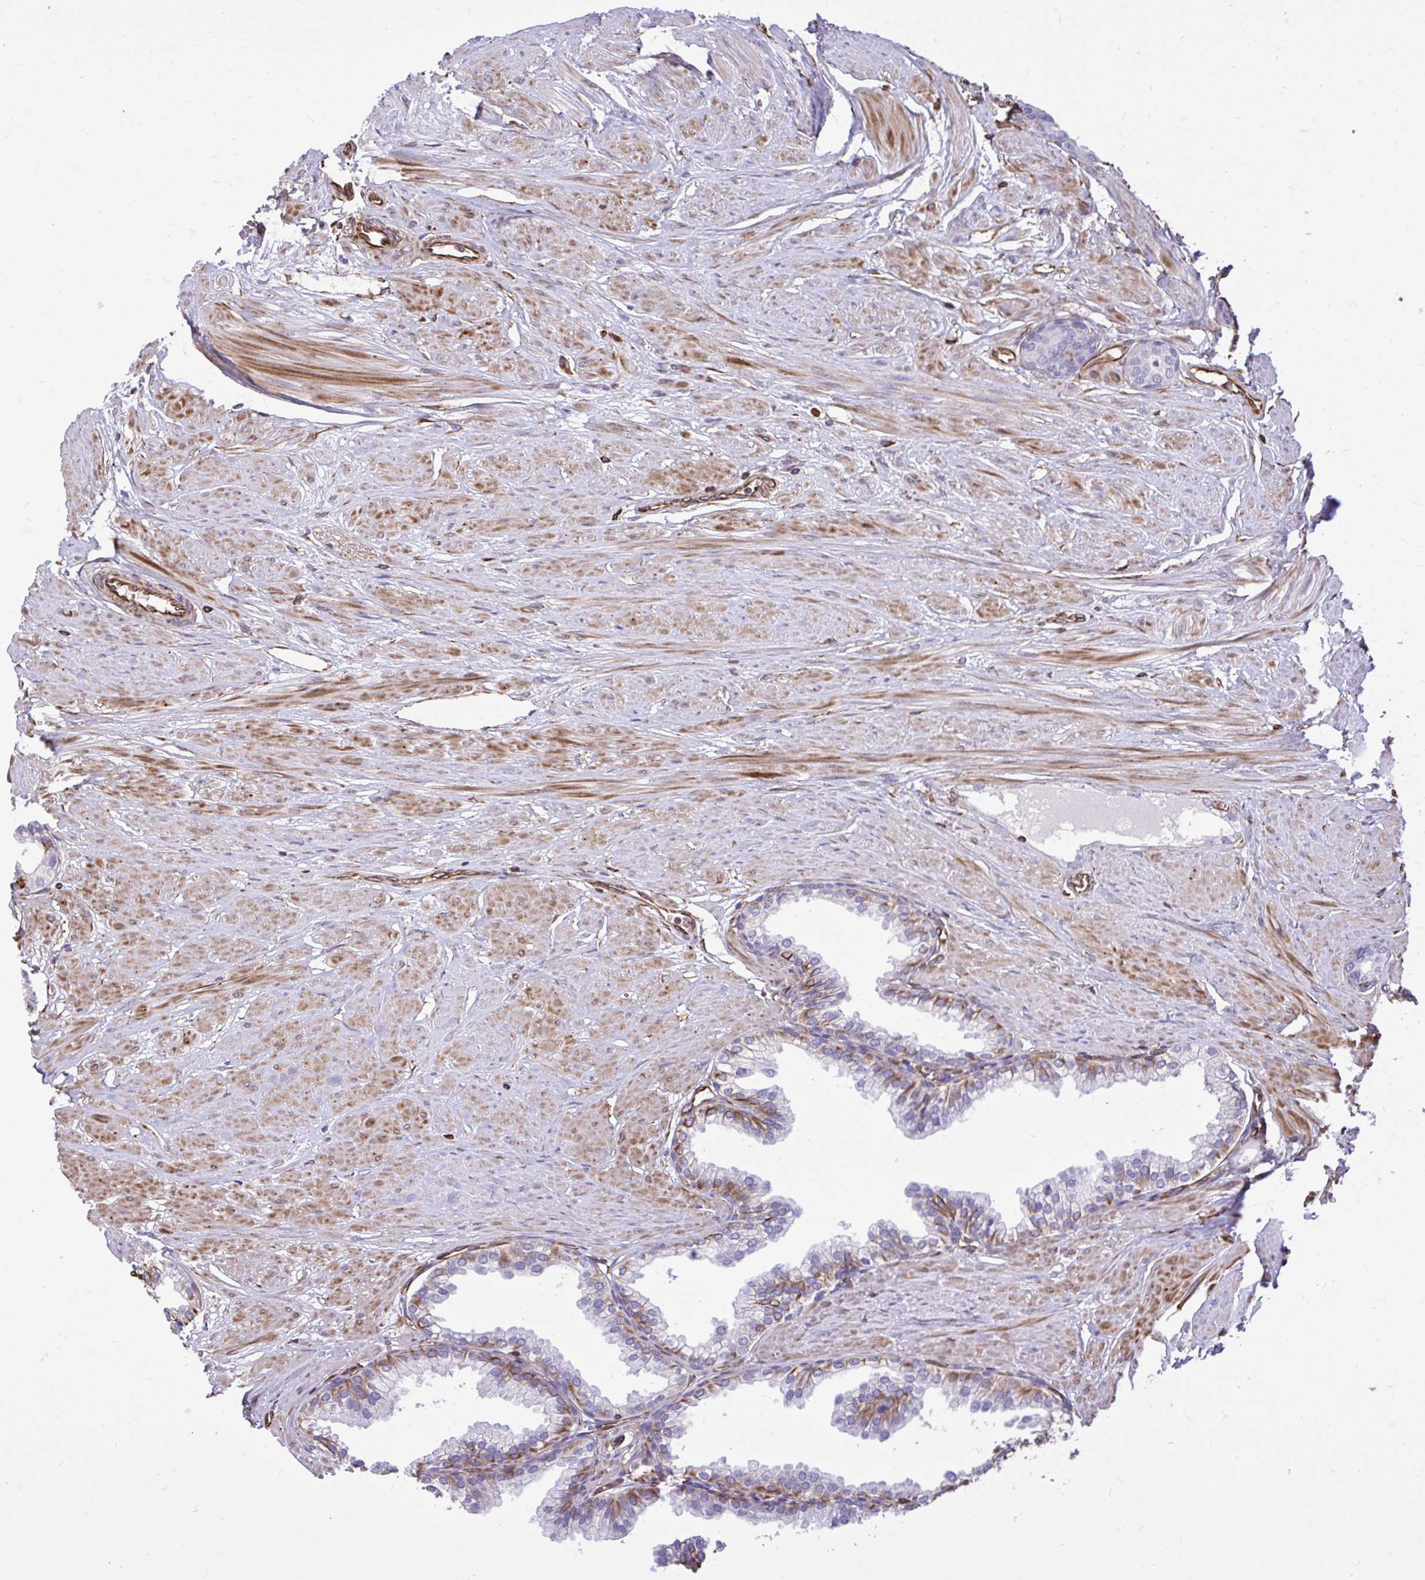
{"staining": {"intensity": "moderate", "quantity": "<25%", "location": "cytoplasmic/membranous"}, "tissue": "prostate", "cell_type": "Glandular cells", "image_type": "normal", "snomed": [{"axis": "morphology", "description": "Normal tissue, NOS"}, {"axis": "topography", "description": "Prostate"}, {"axis": "topography", "description": "Peripheral nerve tissue"}], "caption": "Unremarkable prostate was stained to show a protein in brown. There is low levels of moderate cytoplasmic/membranous staining in approximately <25% of glandular cells. (Stains: DAB (3,3'-diaminobenzidine) in brown, nuclei in blue, Microscopy: brightfield microscopy at high magnification).", "gene": "RNF103", "patient": {"sex": "male", "age": 55}}